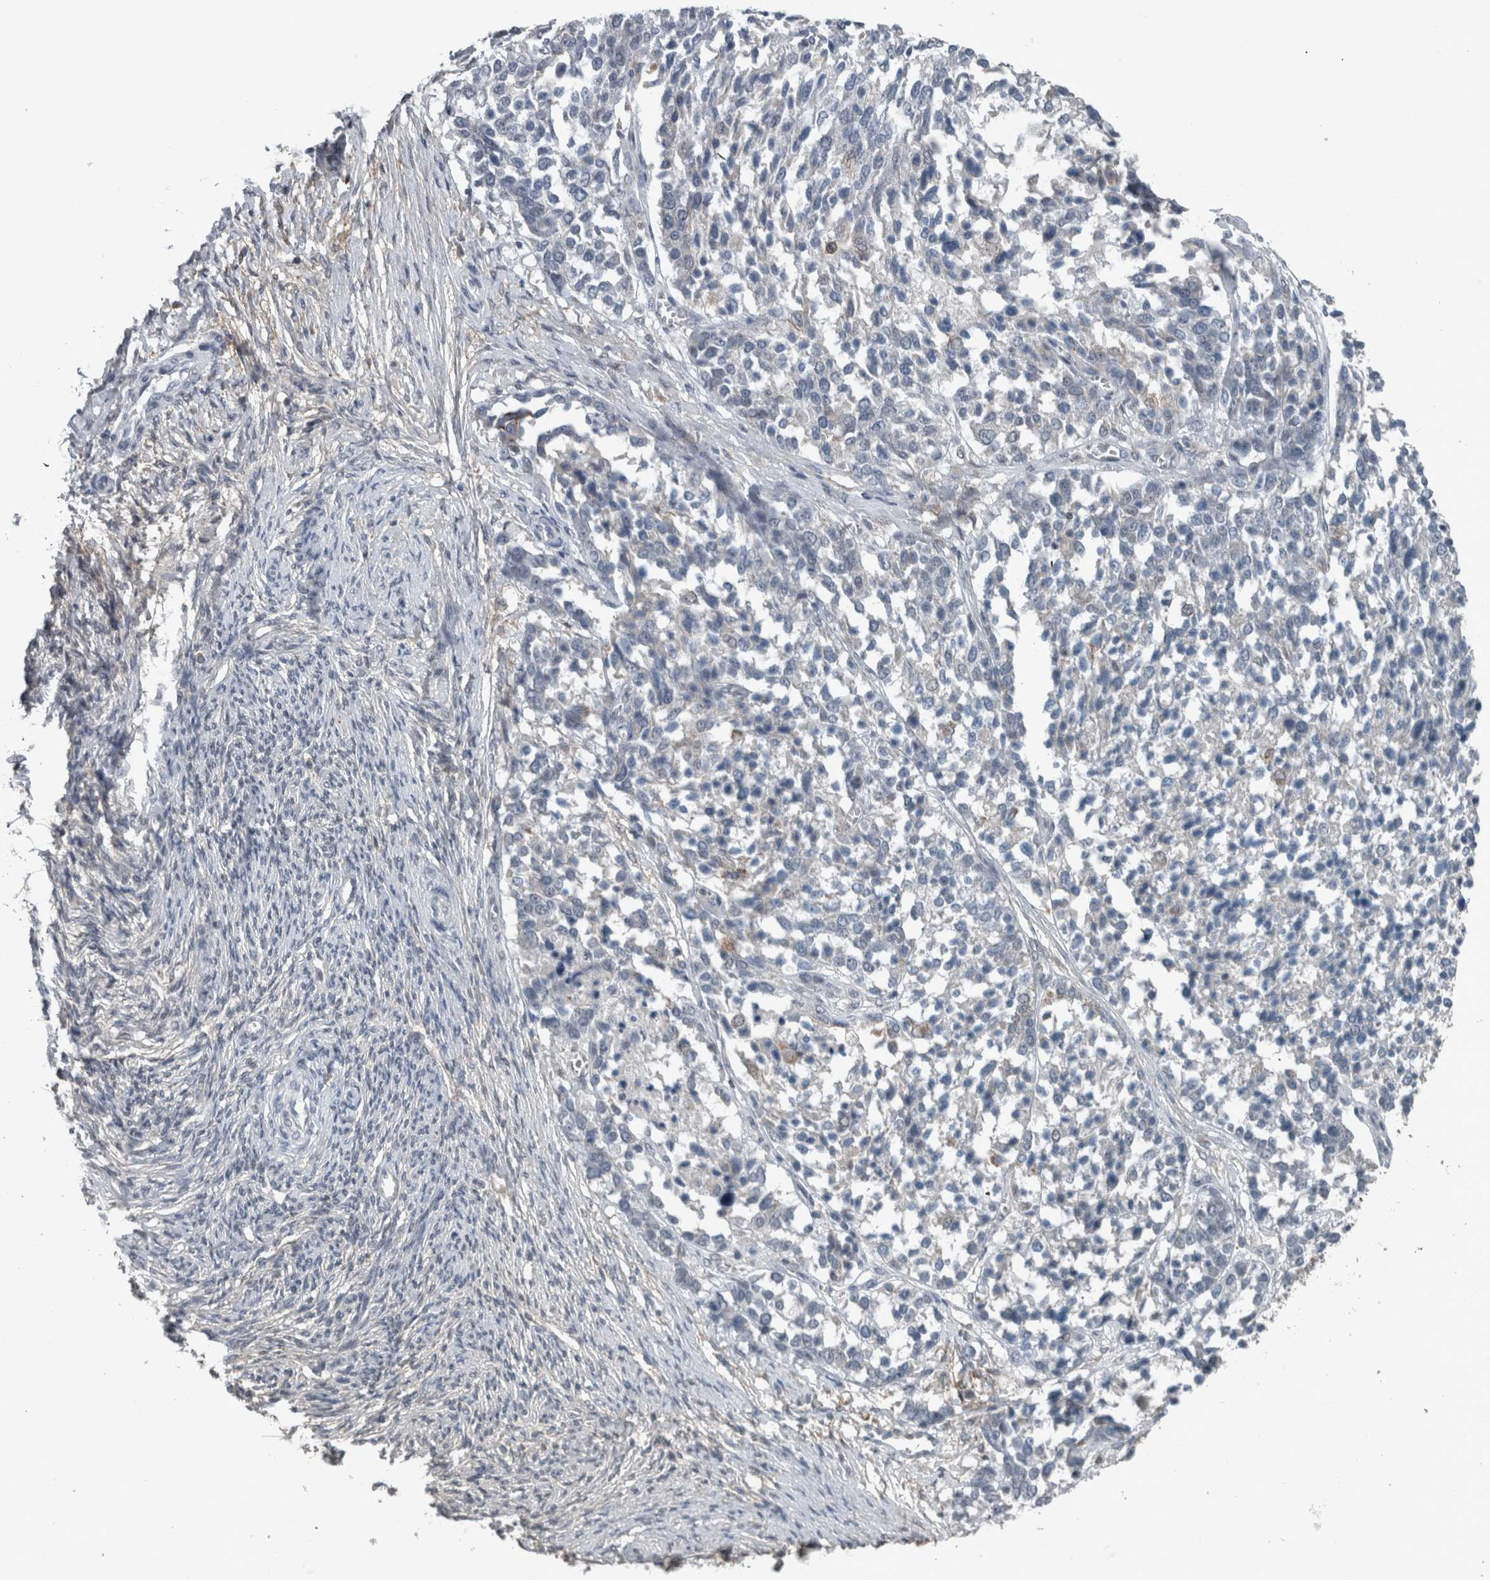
{"staining": {"intensity": "negative", "quantity": "none", "location": "none"}, "tissue": "ovarian cancer", "cell_type": "Tumor cells", "image_type": "cancer", "snomed": [{"axis": "morphology", "description": "Cystadenocarcinoma, serous, NOS"}, {"axis": "topography", "description": "Ovary"}], "caption": "This is an immunohistochemistry (IHC) histopathology image of ovarian cancer. There is no positivity in tumor cells.", "gene": "ACSF2", "patient": {"sex": "female", "age": 44}}